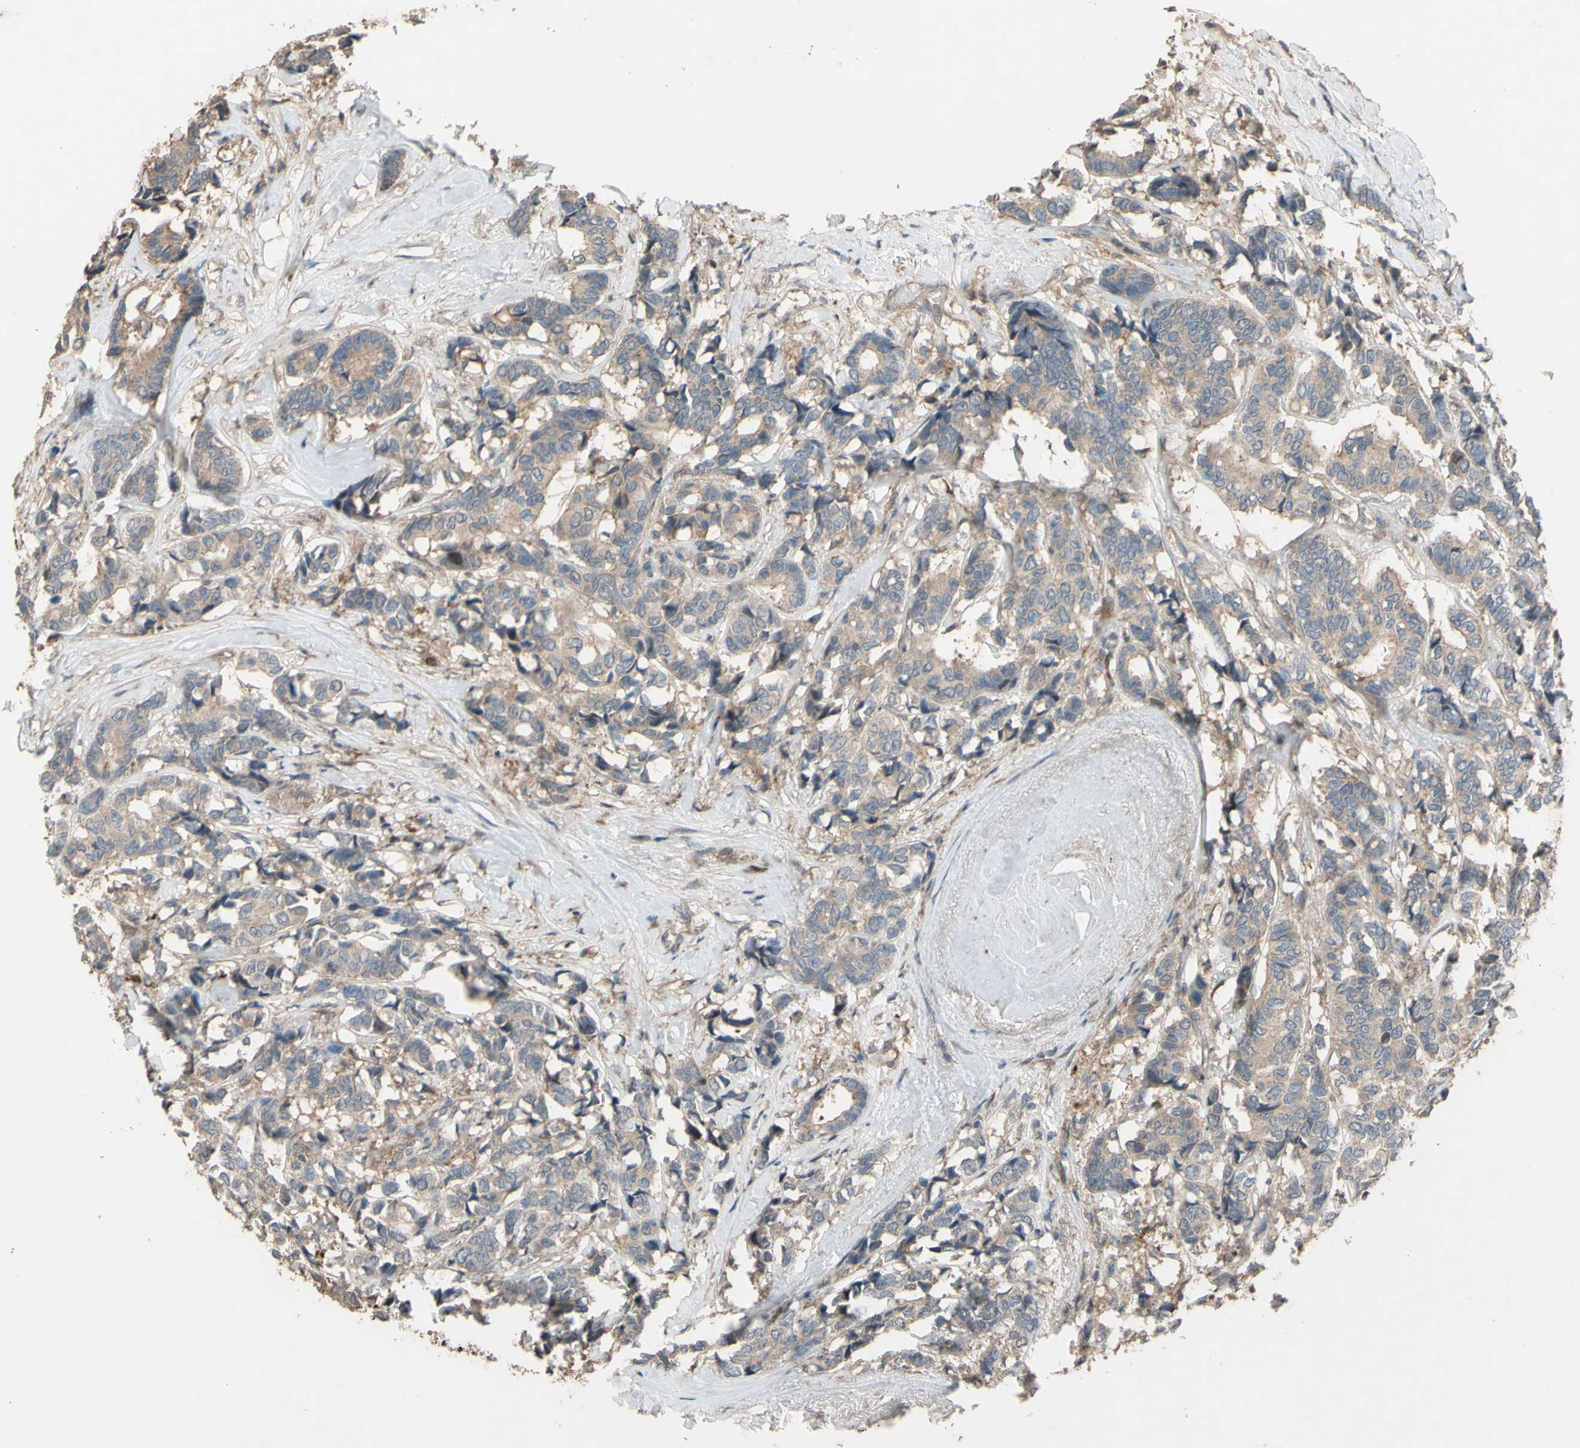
{"staining": {"intensity": "weak", "quantity": ">75%", "location": "cytoplasmic/membranous"}, "tissue": "breast cancer", "cell_type": "Tumor cells", "image_type": "cancer", "snomed": [{"axis": "morphology", "description": "Duct carcinoma"}, {"axis": "topography", "description": "Breast"}], "caption": "Intraductal carcinoma (breast) stained with DAB (3,3'-diaminobenzidine) immunohistochemistry displays low levels of weak cytoplasmic/membranous staining in about >75% of tumor cells.", "gene": "SHROOM4", "patient": {"sex": "female", "age": 87}}